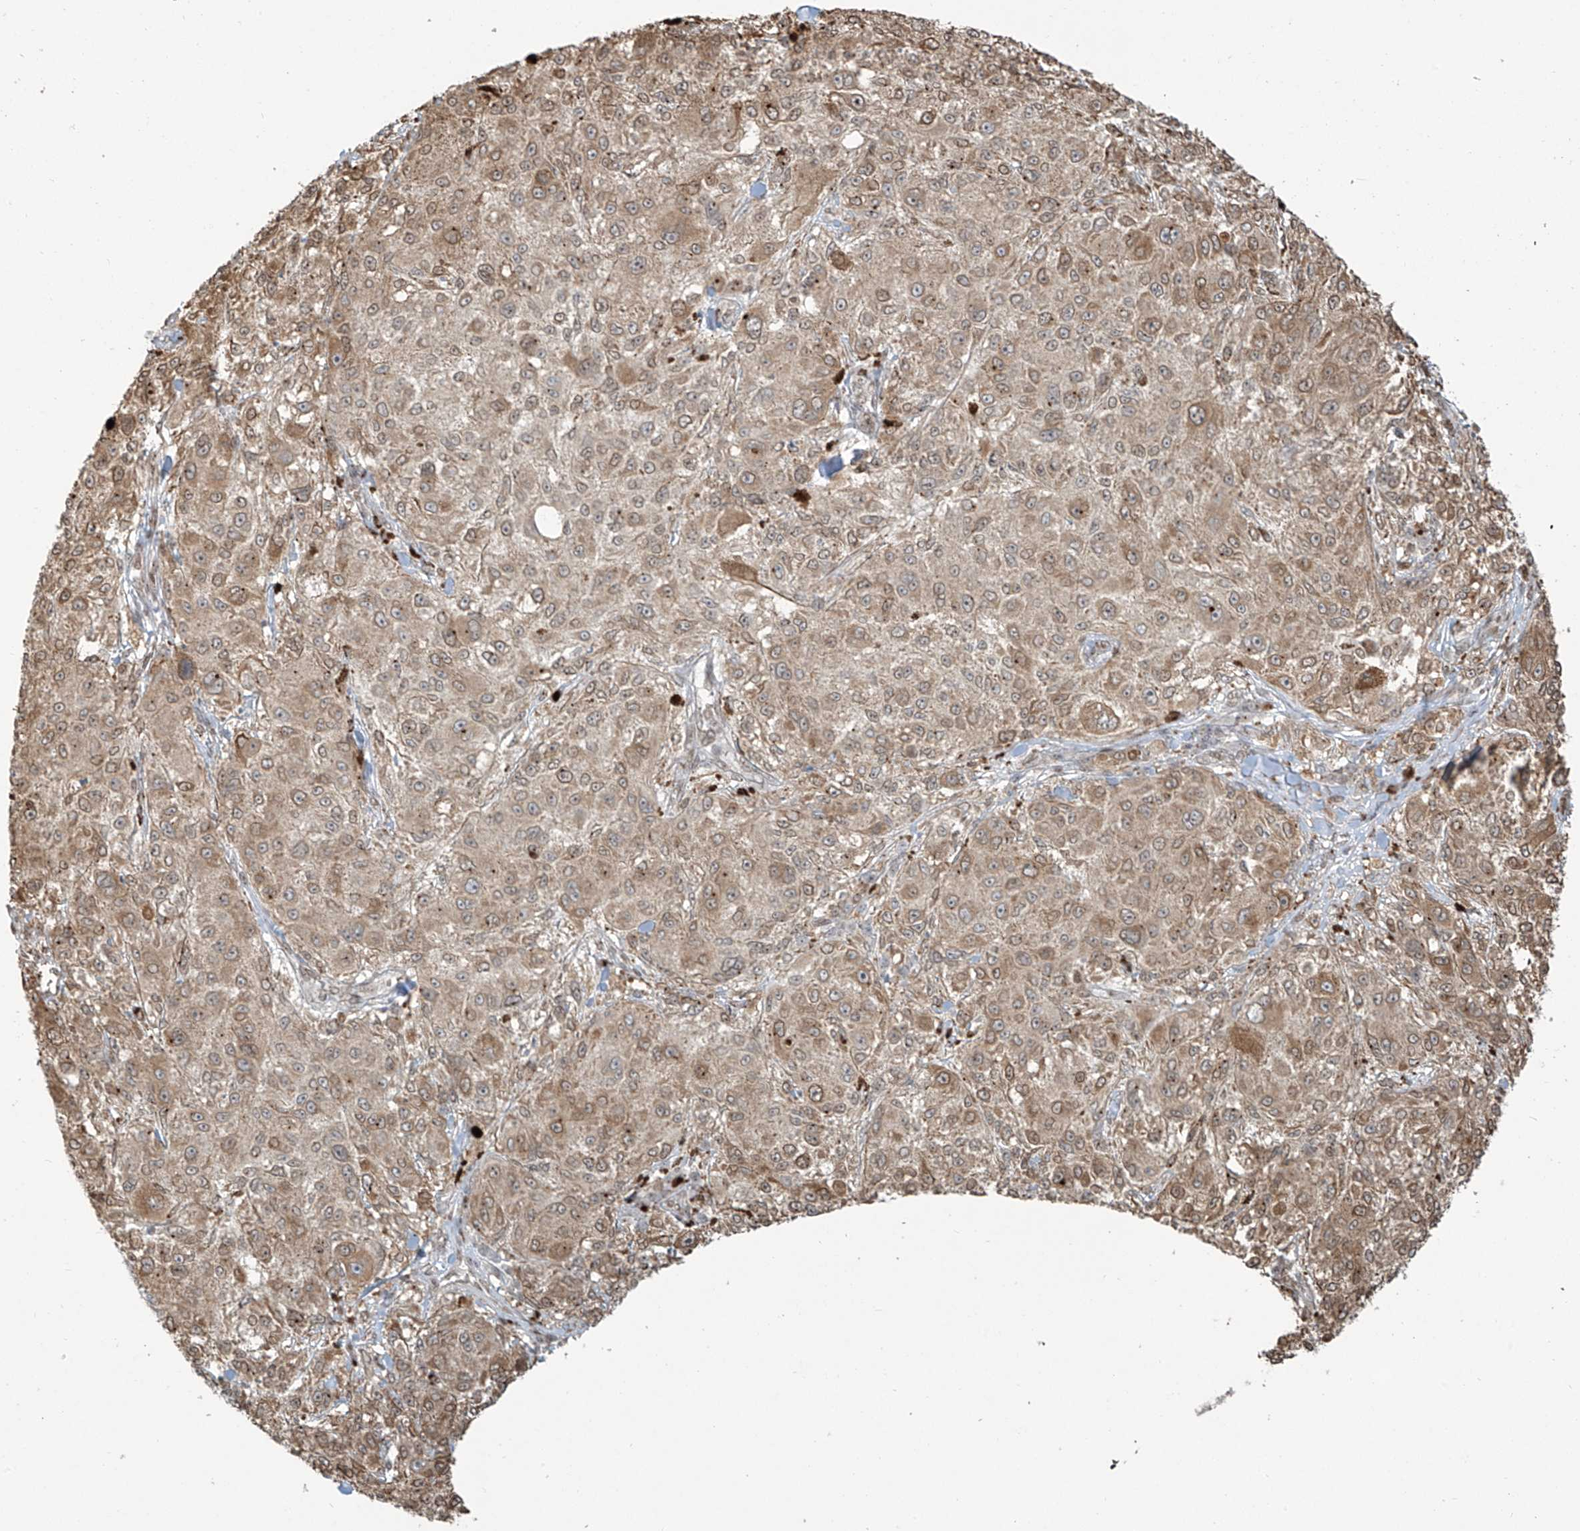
{"staining": {"intensity": "moderate", "quantity": ">75%", "location": "cytoplasmic/membranous"}, "tissue": "melanoma", "cell_type": "Tumor cells", "image_type": "cancer", "snomed": [{"axis": "morphology", "description": "Necrosis, NOS"}, {"axis": "morphology", "description": "Malignant melanoma, NOS"}, {"axis": "topography", "description": "Skin"}], "caption": "This is a micrograph of immunohistochemistry (IHC) staining of melanoma, which shows moderate expression in the cytoplasmic/membranous of tumor cells.", "gene": "VMP1", "patient": {"sex": "female", "age": 87}}